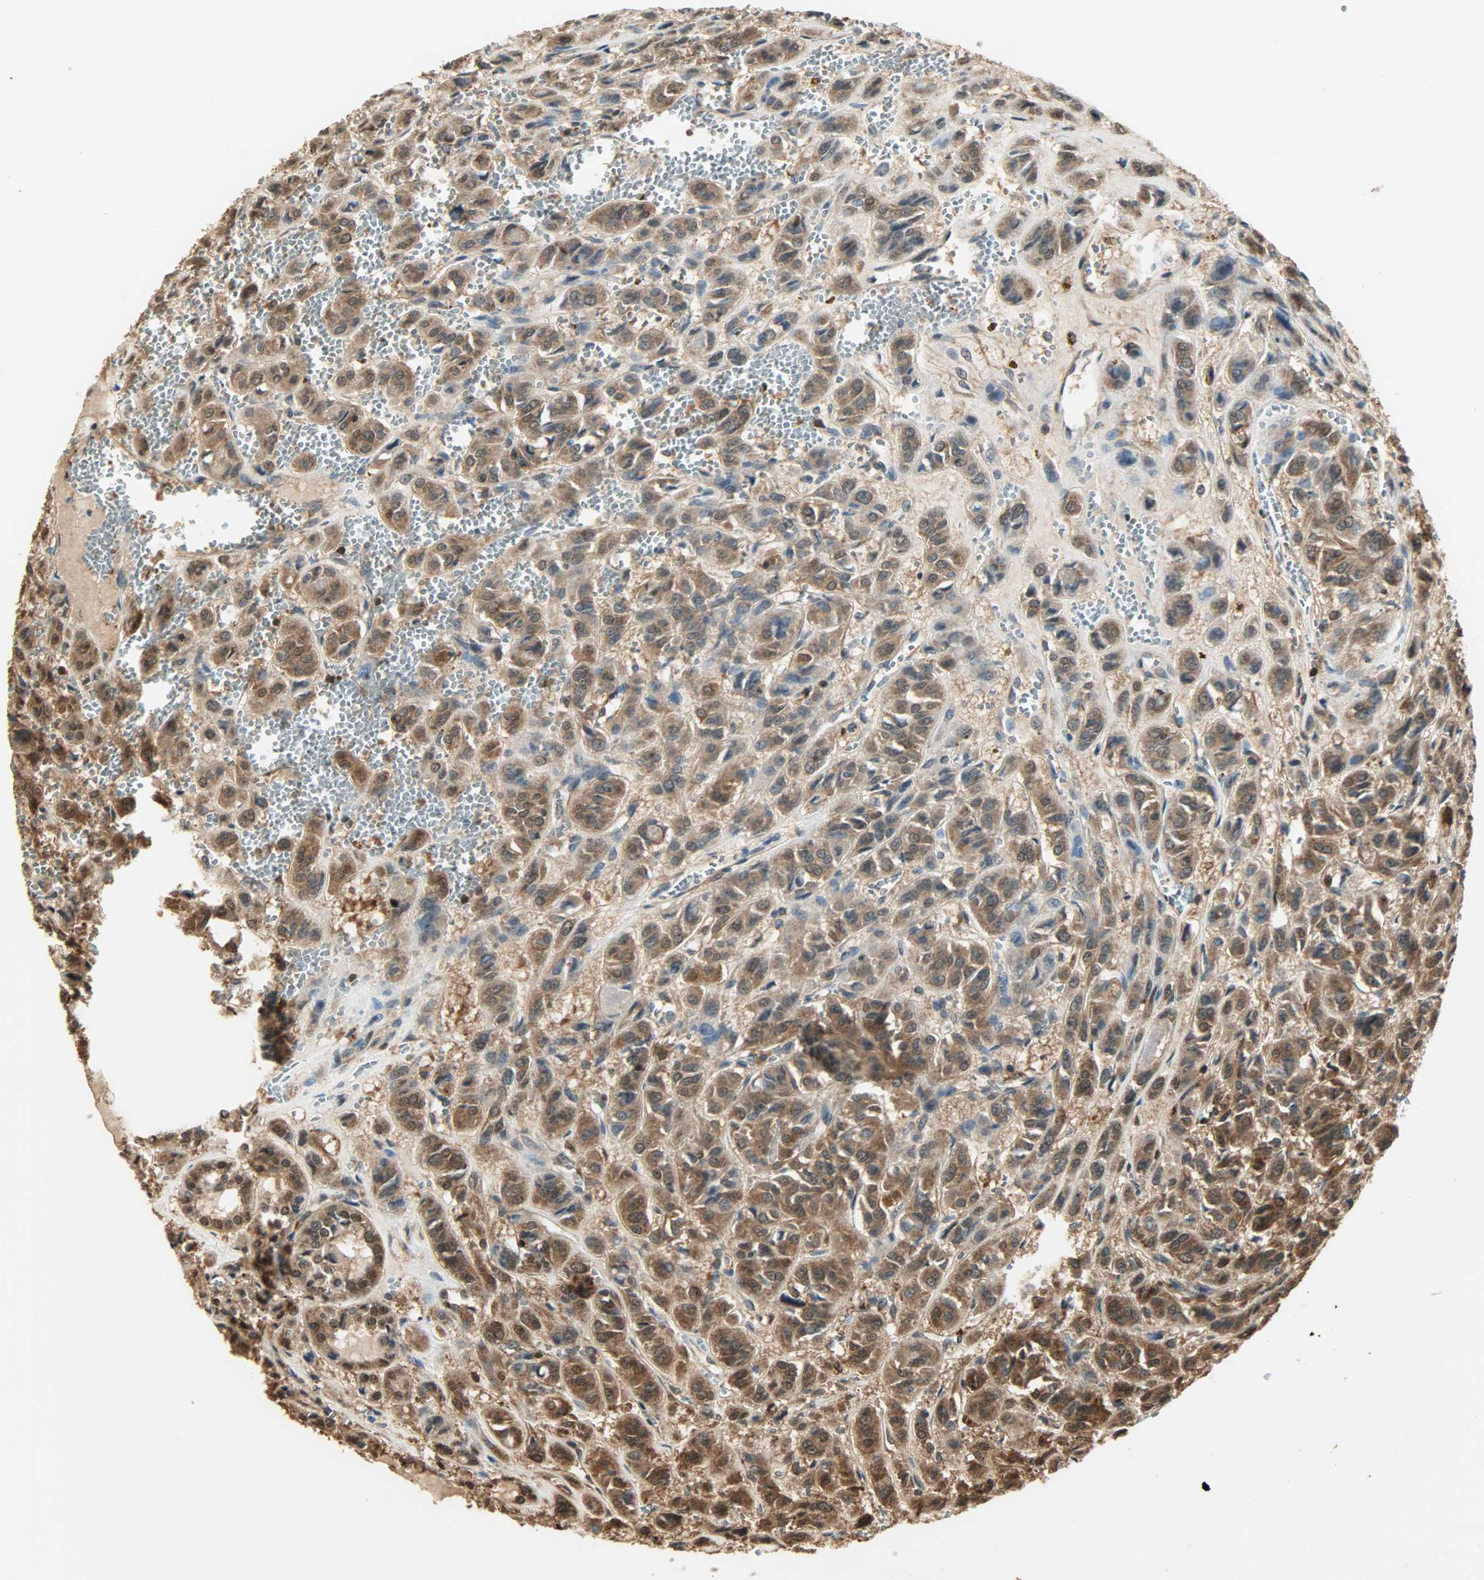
{"staining": {"intensity": "strong", "quantity": ">75%", "location": "cytoplasmic/membranous,nuclear"}, "tissue": "thyroid cancer", "cell_type": "Tumor cells", "image_type": "cancer", "snomed": [{"axis": "morphology", "description": "Follicular adenoma carcinoma, NOS"}, {"axis": "topography", "description": "Thyroid gland"}], "caption": "This image exhibits IHC staining of human thyroid cancer, with high strong cytoplasmic/membranous and nuclear staining in approximately >75% of tumor cells.", "gene": "YWHAZ", "patient": {"sex": "female", "age": 71}}